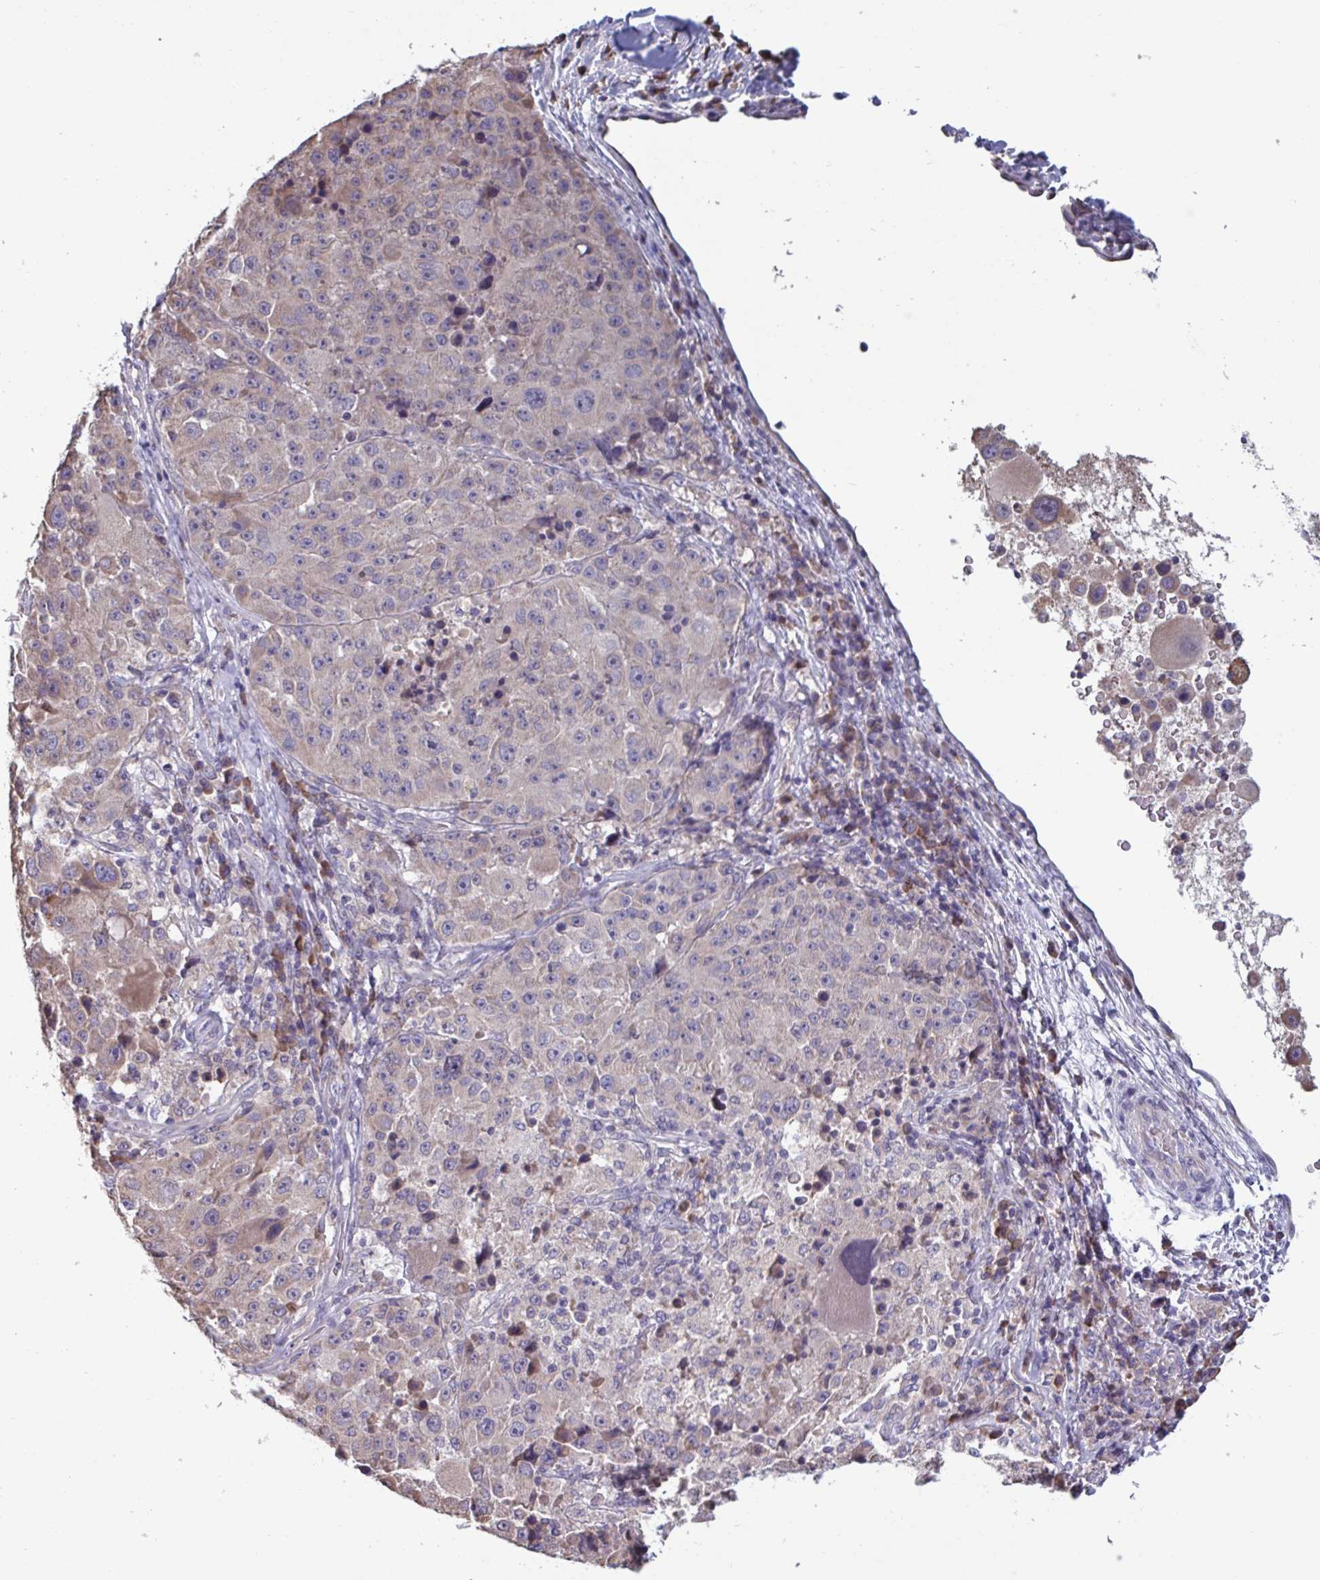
{"staining": {"intensity": "weak", "quantity": "<25%", "location": "cytoplasmic/membranous"}, "tissue": "melanoma", "cell_type": "Tumor cells", "image_type": "cancer", "snomed": [{"axis": "morphology", "description": "Malignant melanoma, Metastatic site"}, {"axis": "topography", "description": "Lymph node"}], "caption": "High magnification brightfield microscopy of malignant melanoma (metastatic site) stained with DAB (brown) and counterstained with hematoxylin (blue): tumor cells show no significant positivity. (DAB IHC, high magnification).", "gene": "CD1E", "patient": {"sex": "male", "age": 62}}